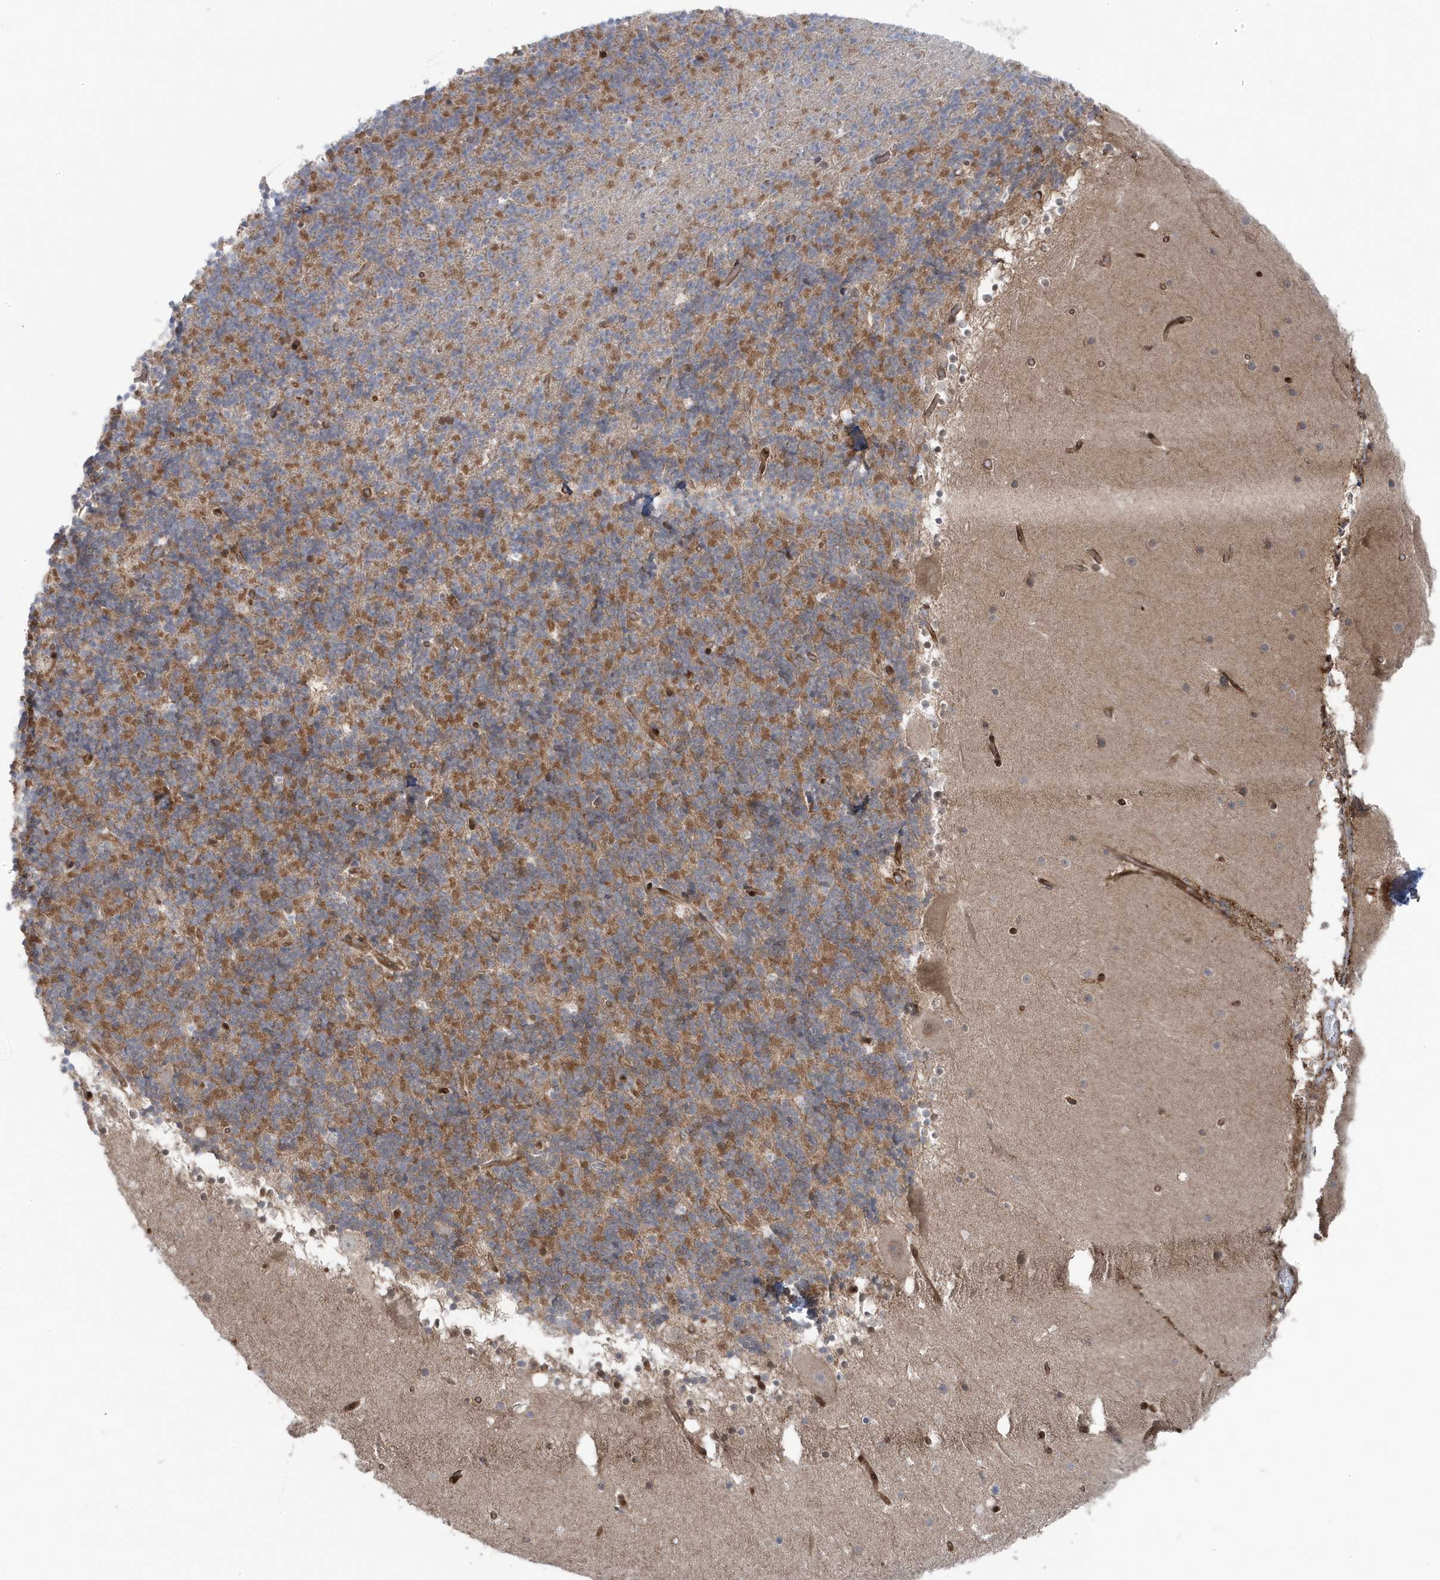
{"staining": {"intensity": "moderate", "quantity": "25%-75%", "location": "cytoplasmic/membranous"}, "tissue": "cerebellum", "cell_type": "Cells in granular layer", "image_type": "normal", "snomed": [{"axis": "morphology", "description": "Normal tissue, NOS"}, {"axis": "topography", "description": "Cerebellum"}], "caption": "Immunohistochemistry of benign cerebellum shows medium levels of moderate cytoplasmic/membranous staining in approximately 25%-75% of cells in granular layer. (DAB (3,3'-diaminobenzidine) IHC with brightfield microscopy, high magnification).", "gene": "MAPK1IP1L", "patient": {"sex": "male", "age": 57}}